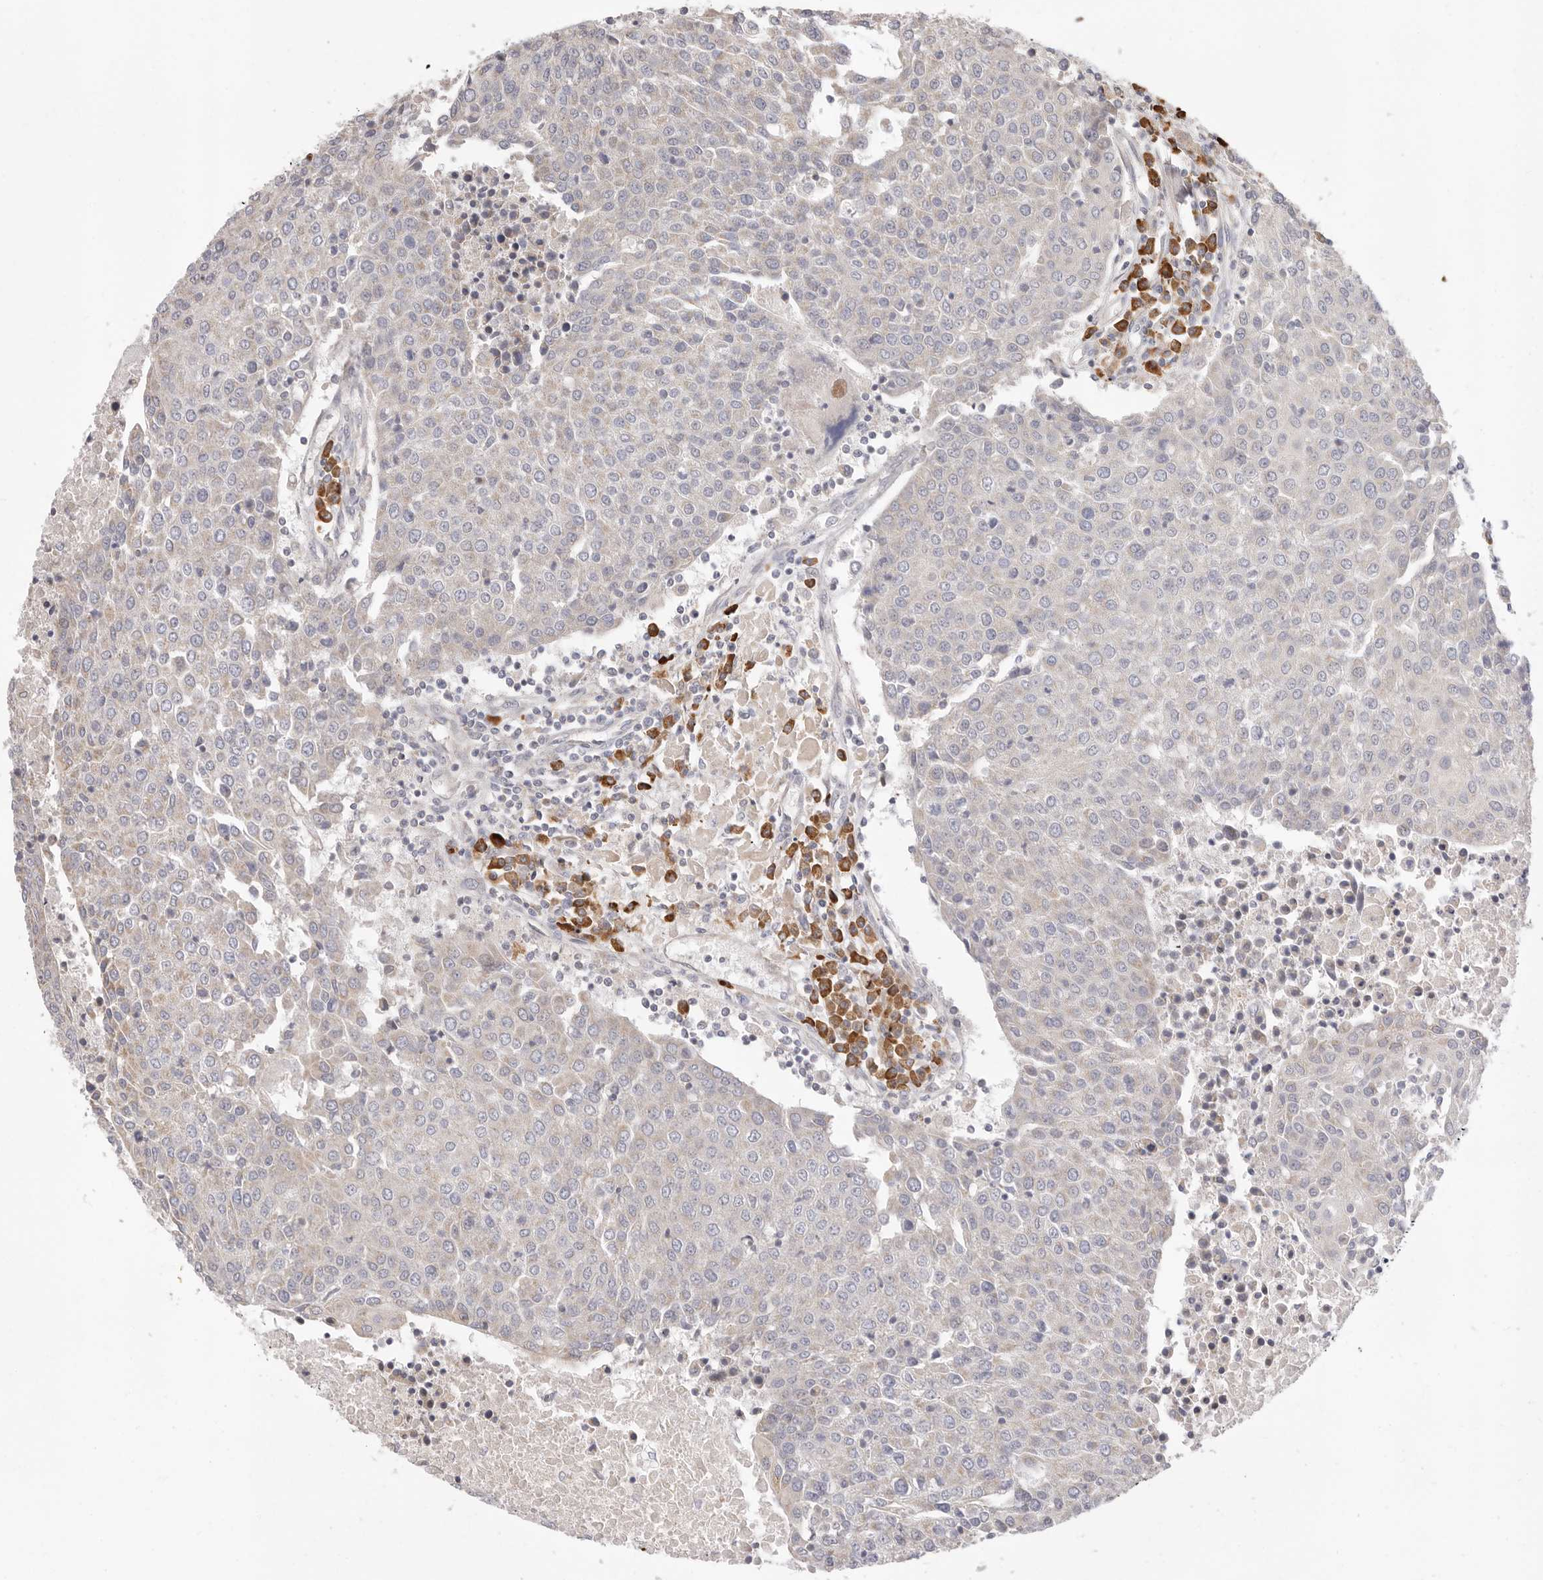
{"staining": {"intensity": "negative", "quantity": "none", "location": "none"}, "tissue": "urothelial cancer", "cell_type": "Tumor cells", "image_type": "cancer", "snomed": [{"axis": "morphology", "description": "Urothelial carcinoma, High grade"}, {"axis": "topography", "description": "Urinary bladder"}], "caption": "Urothelial cancer stained for a protein using IHC exhibits no expression tumor cells.", "gene": "USH1C", "patient": {"sex": "female", "age": 85}}